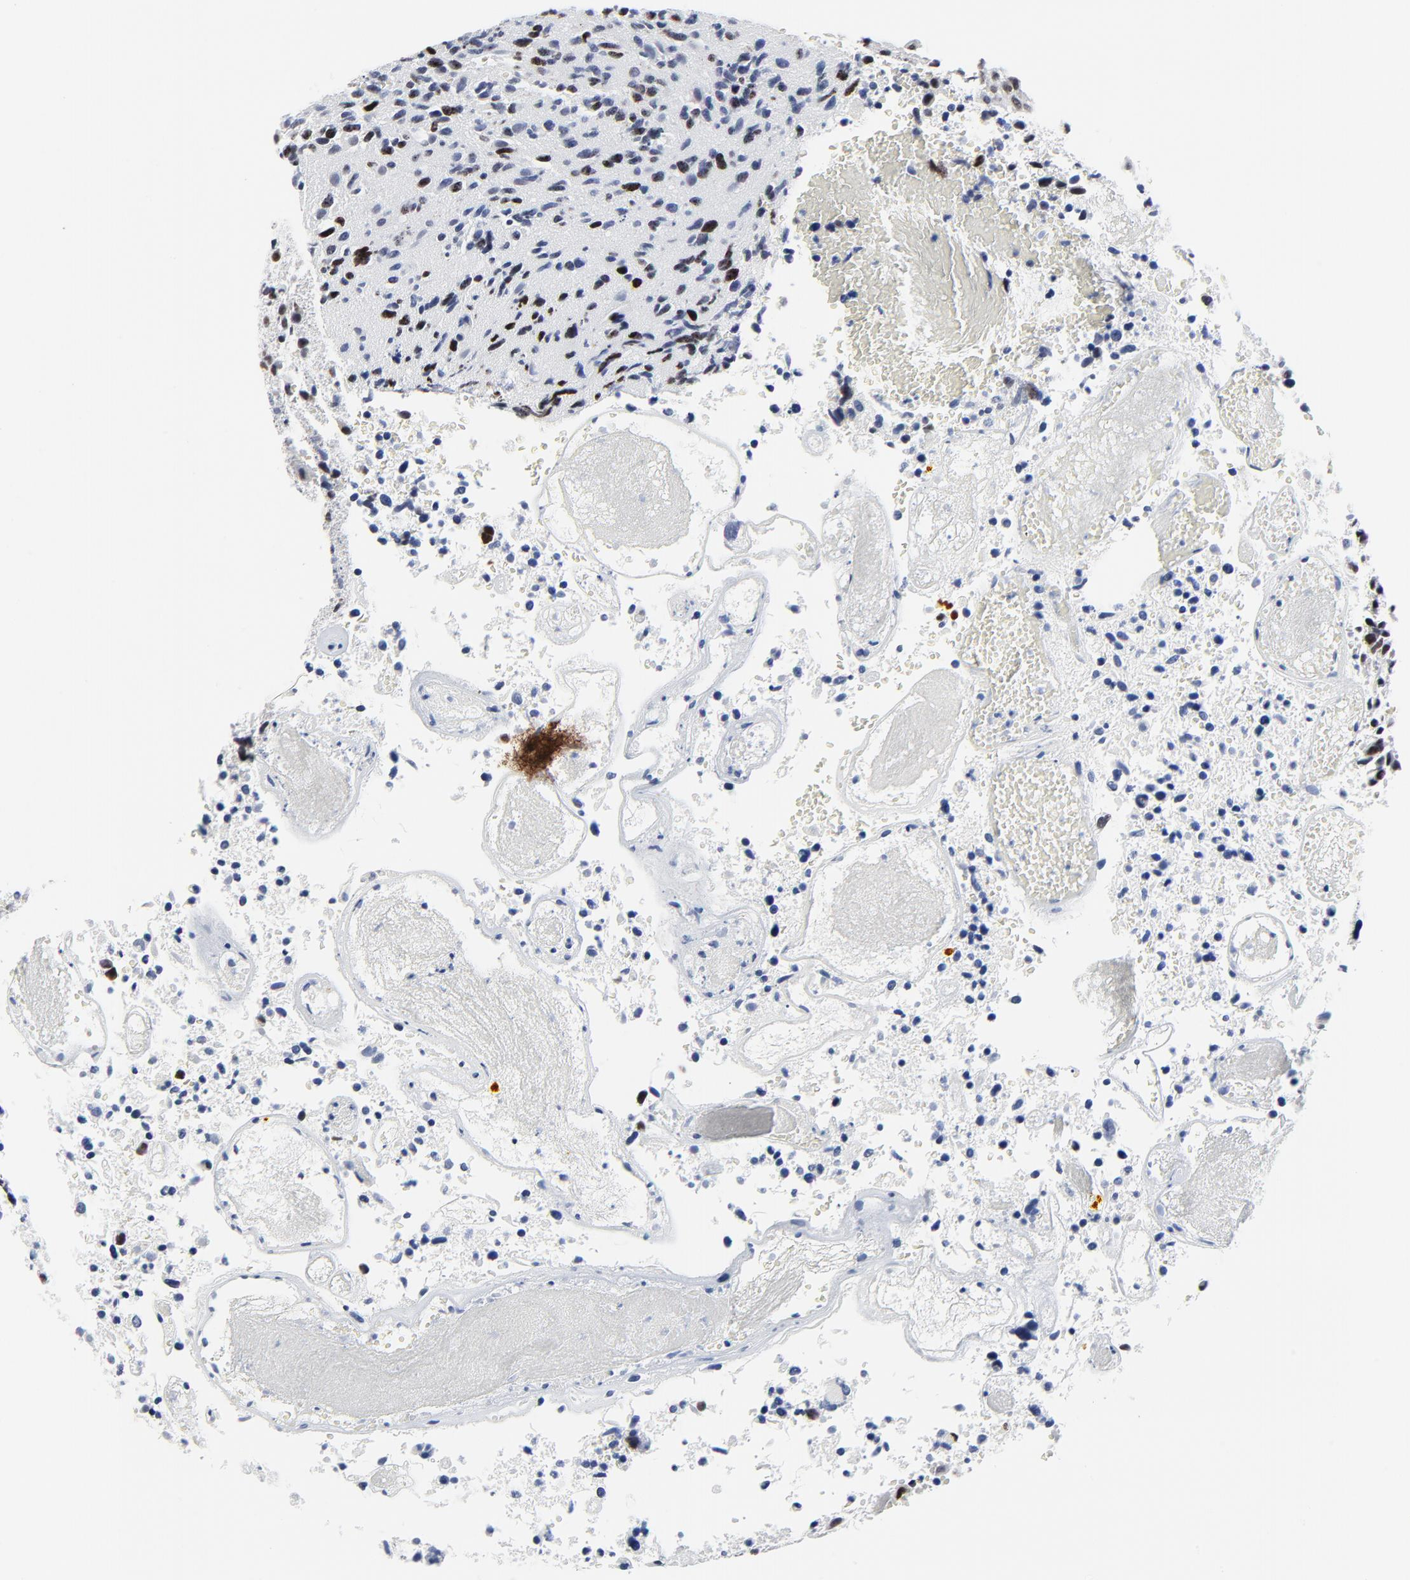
{"staining": {"intensity": "moderate", "quantity": "25%-75%", "location": "nuclear"}, "tissue": "glioma", "cell_type": "Tumor cells", "image_type": "cancer", "snomed": [{"axis": "morphology", "description": "Glioma, malignant, High grade"}, {"axis": "topography", "description": "Brain"}], "caption": "About 25%-75% of tumor cells in human glioma reveal moderate nuclear protein expression as visualized by brown immunohistochemical staining.", "gene": "ZNF589", "patient": {"sex": "male", "age": 72}}